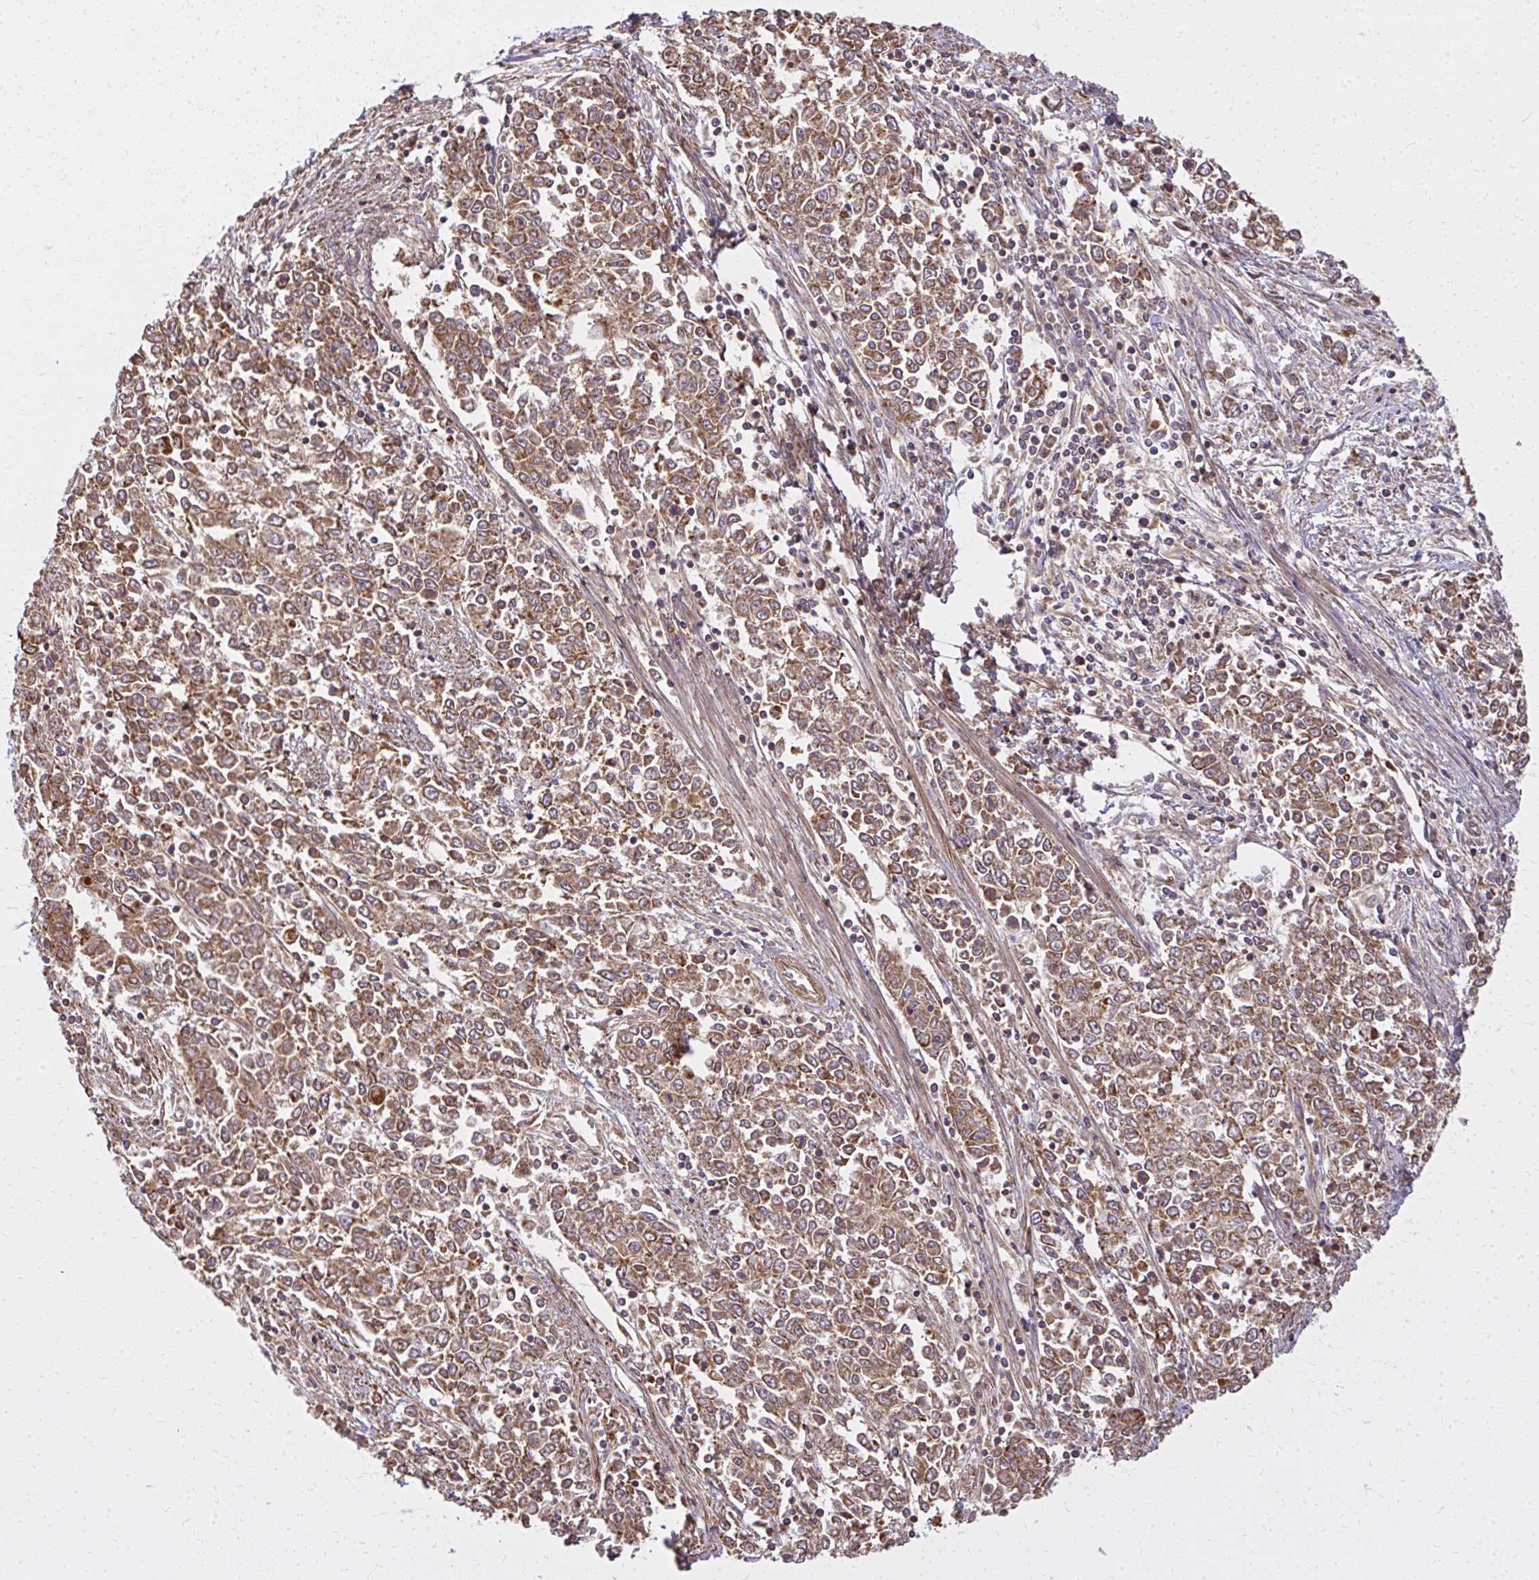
{"staining": {"intensity": "moderate", "quantity": ">75%", "location": "cytoplasmic/membranous"}, "tissue": "endometrial cancer", "cell_type": "Tumor cells", "image_type": "cancer", "snomed": [{"axis": "morphology", "description": "Adenocarcinoma, NOS"}, {"axis": "topography", "description": "Endometrium"}], "caption": "High-power microscopy captured an immunohistochemistry photomicrograph of endometrial cancer, revealing moderate cytoplasmic/membranous expression in approximately >75% of tumor cells.", "gene": "GNS", "patient": {"sex": "female", "age": 50}}